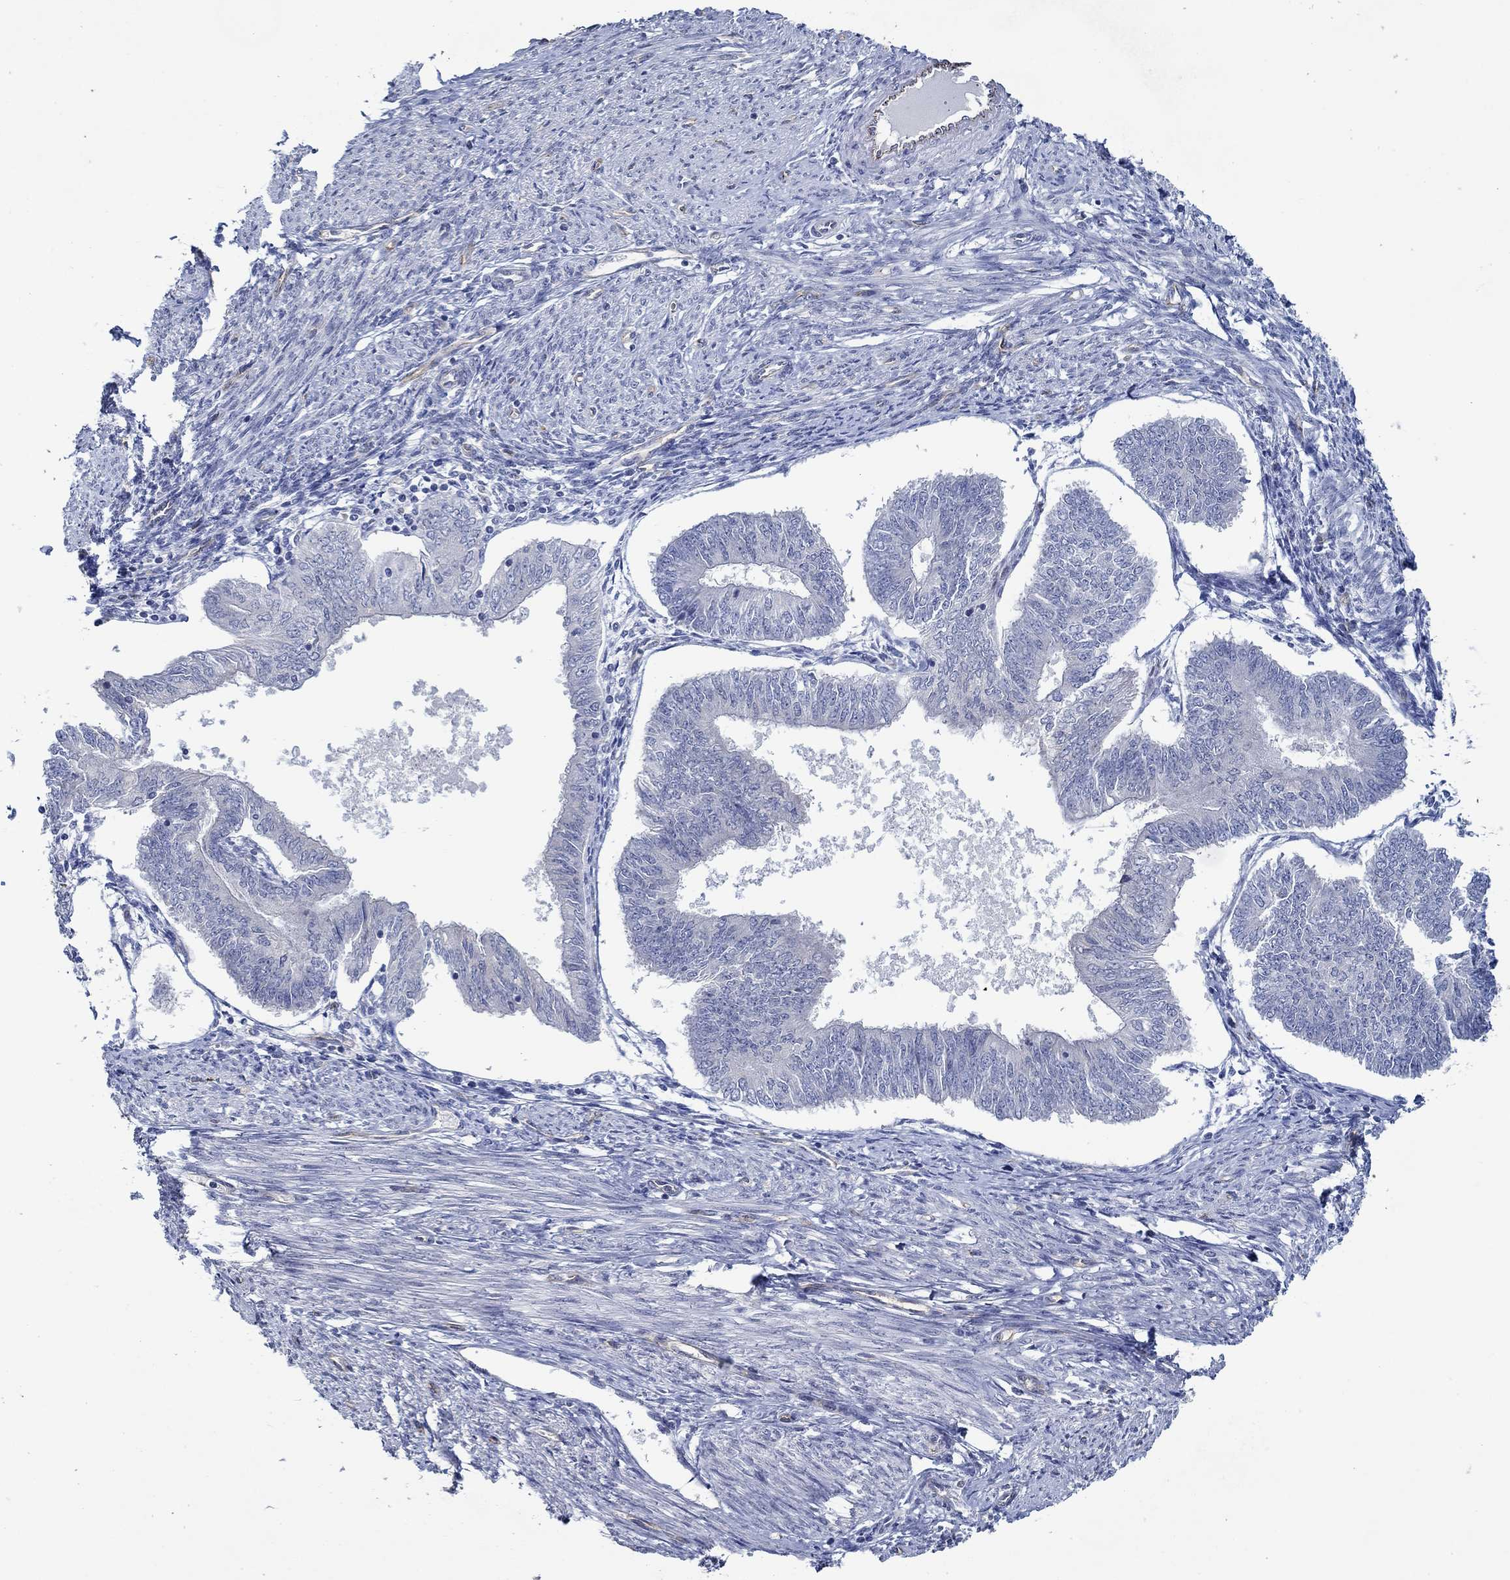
{"staining": {"intensity": "negative", "quantity": "none", "location": "none"}, "tissue": "endometrial cancer", "cell_type": "Tumor cells", "image_type": "cancer", "snomed": [{"axis": "morphology", "description": "Adenocarcinoma, NOS"}, {"axis": "topography", "description": "Endometrium"}], "caption": "There is no significant staining in tumor cells of adenocarcinoma (endometrial). (DAB (3,3'-diaminobenzidine) IHC visualized using brightfield microscopy, high magnification).", "gene": "GJA5", "patient": {"sex": "female", "age": 58}}